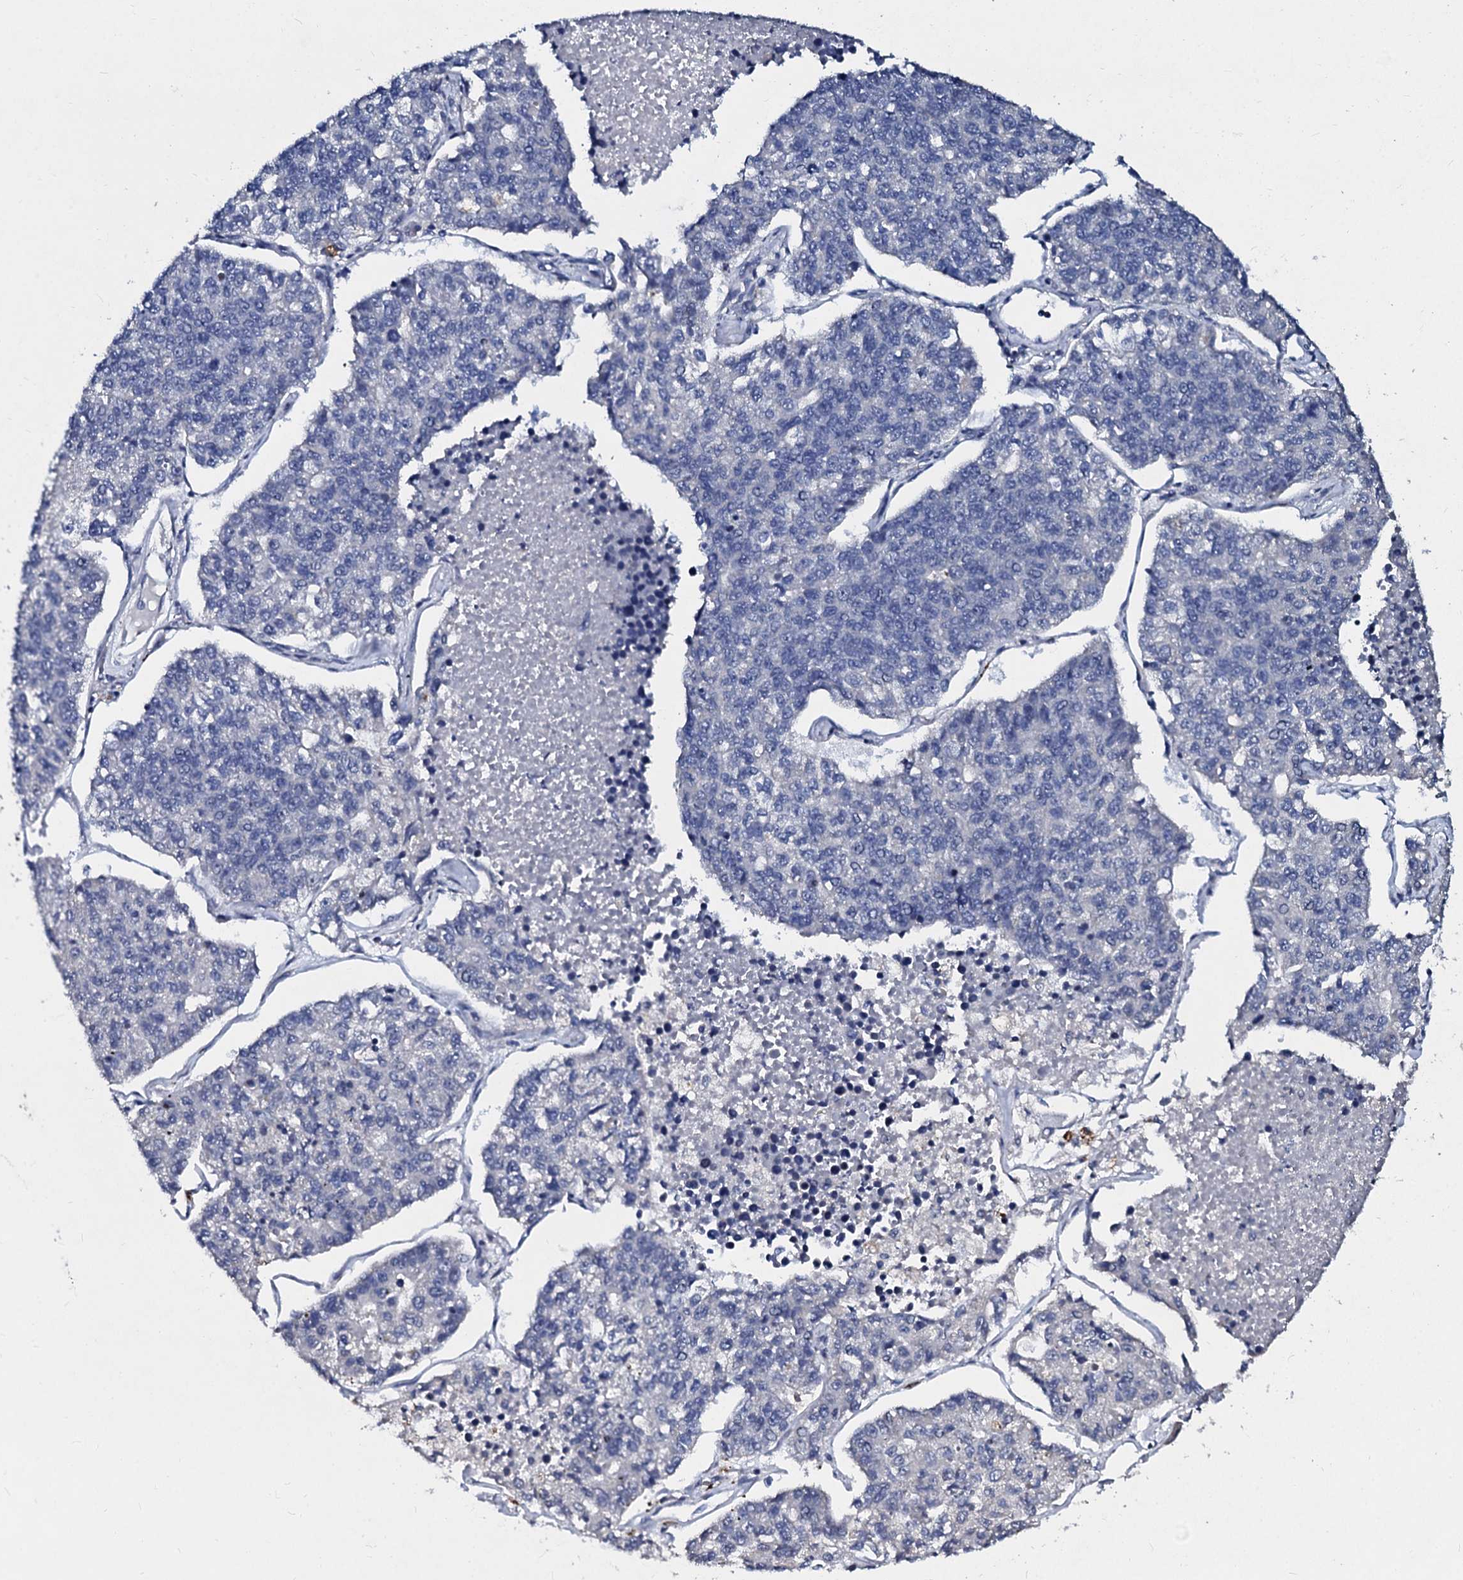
{"staining": {"intensity": "negative", "quantity": "none", "location": "none"}, "tissue": "lung cancer", "cell_type": "Tumor cells", "image_type": "cancer", "snomed": [{"axis": "morphology", "description": "Adenocarcinoma, NOS"}, {"axis": "topography", "description": "Lung"}], "caption": "Lung cancer was stained to show a protein in brown. There is no significant expression in tumor cells.", "gene": "SLC37A4", "patient": {"sex": "male", "age": 49}}